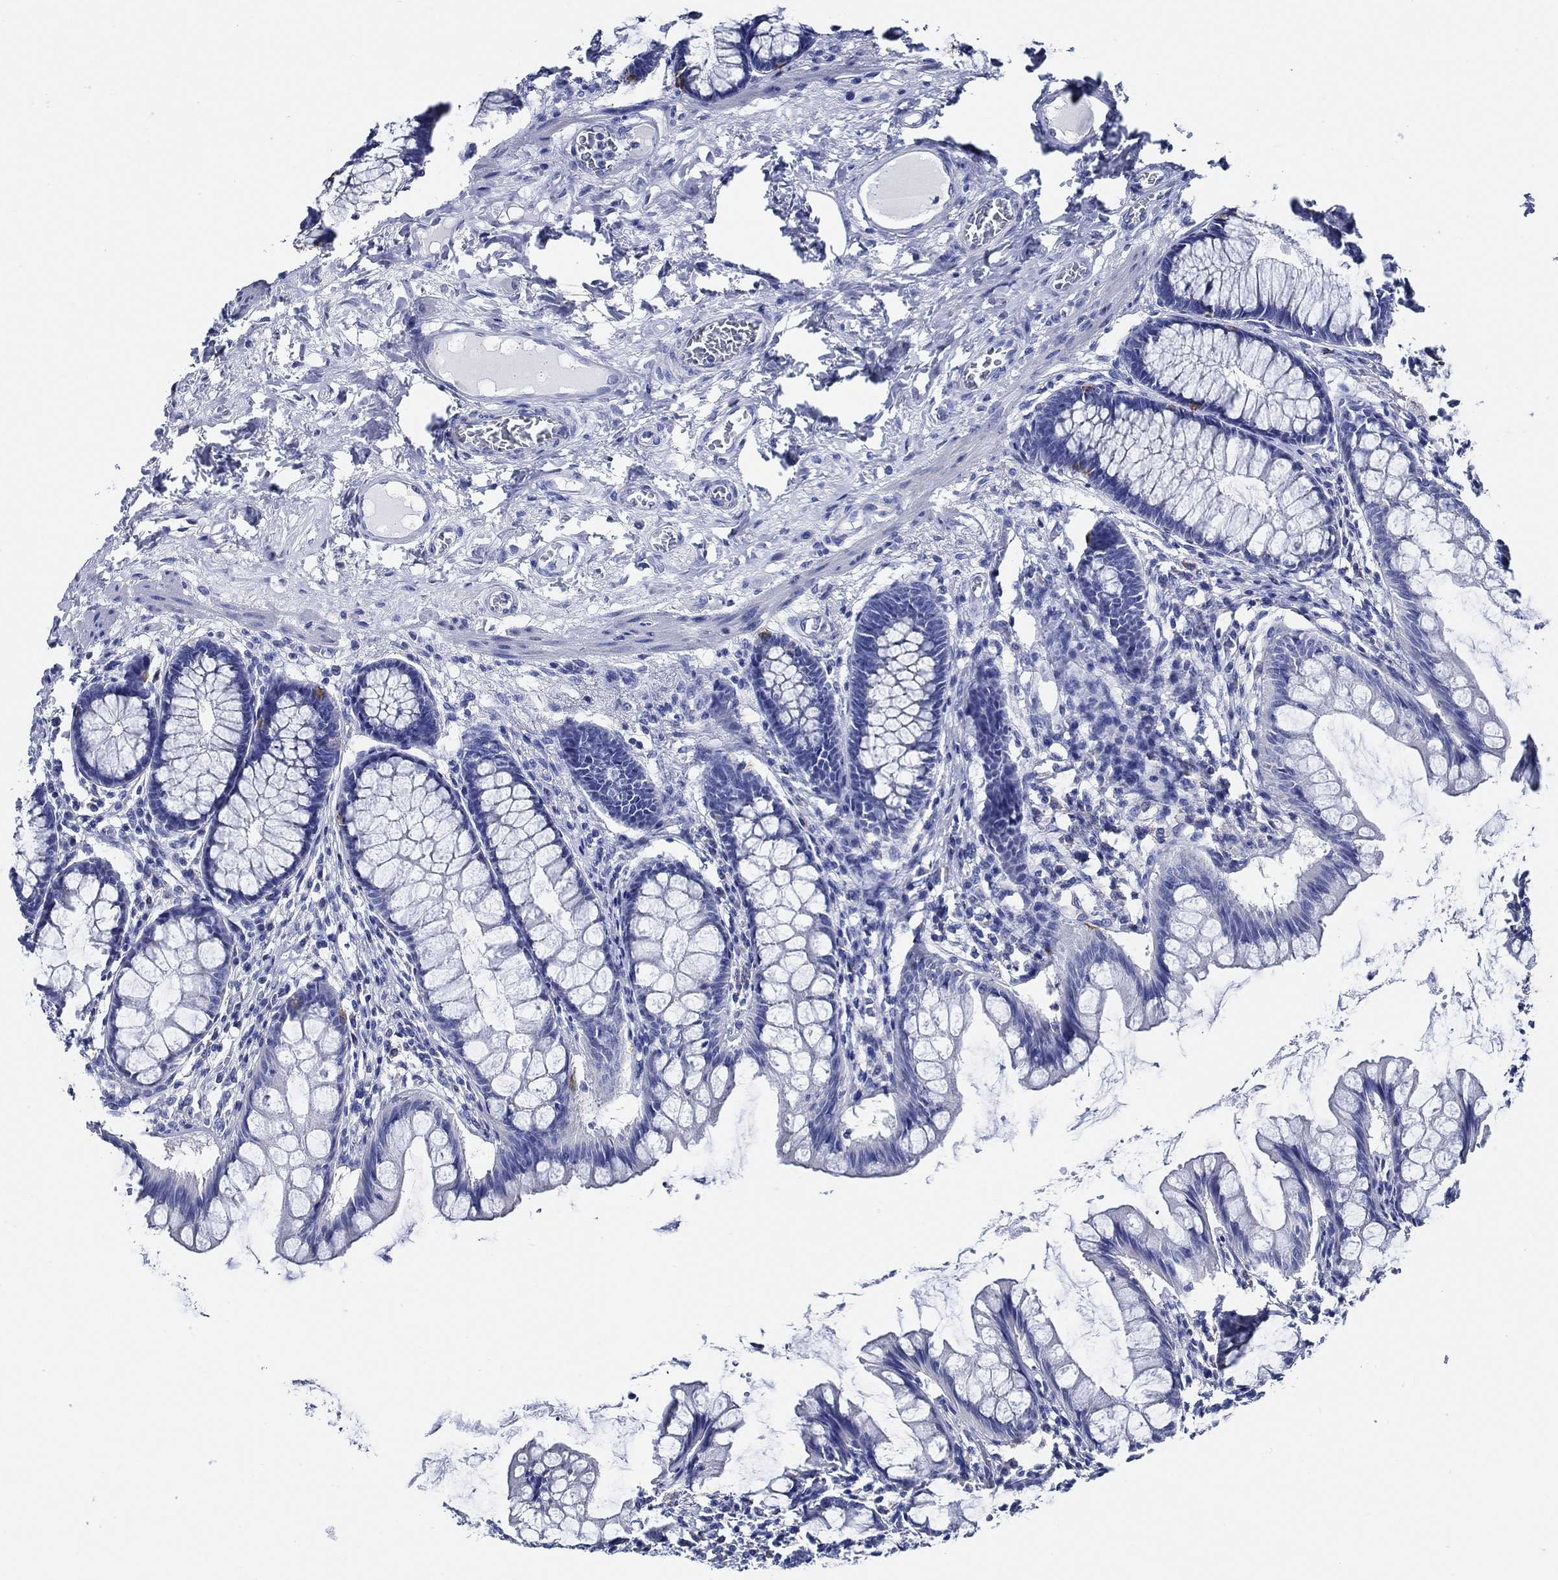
{"staining": {"intensity": "negative", "quantity": "none", "location": "none"}, "tissue": "colon", "cell_type": "Endothelial cells", "image_type": "normal", "snomed": [{"axis": "morphology", "description": "Normal tissue, NOS"}, {"axis": "topography", "description": "Colon"}], "caption": "The histopathology image shows no staining of endothelial cells in benign colon.", "gene": "WDR62", "patient": {"sex": "female", "age": 65}}